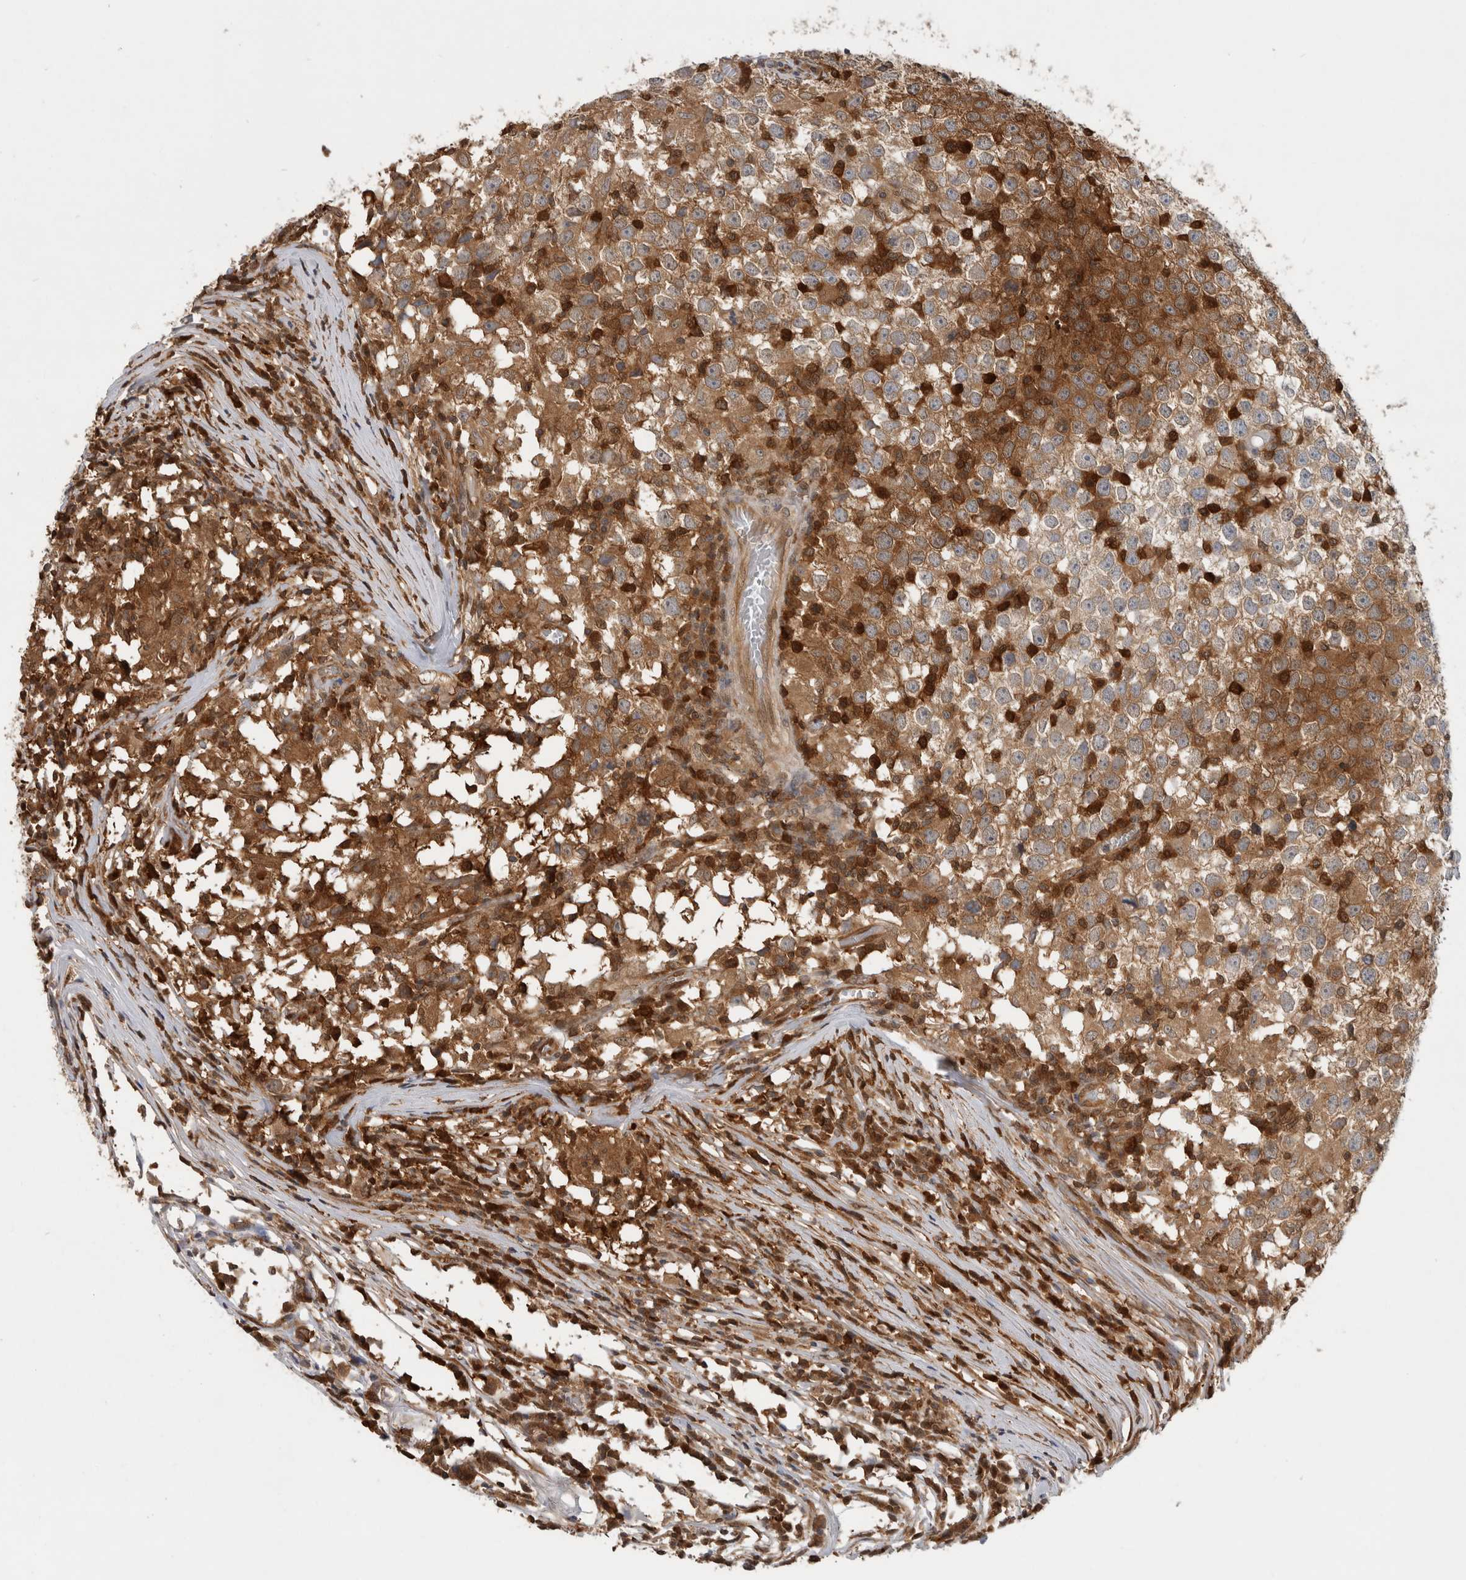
{"staining": {"intensity": "moderate", "quantity": ">75%", "location": "cytoplasmic/membranous"}, "tissue": "testis cancer", "cell_type": "Tumor cells", "image_type": "cancer", "snomed": [{"axis": "morphology", "description": "Seminoma, NOS"}, {"axis": "topography", "description": "Testis"}], "caption": "An image of testis seminoma stained for a protein reveals moderate cytoplasmic/membranous brown staining in tumor cells. (brown staining indicates protein expression, while blue staining denotes nuclei).", "gene": "ASTN2", "patient": {"sex": "male", "age": 65}}